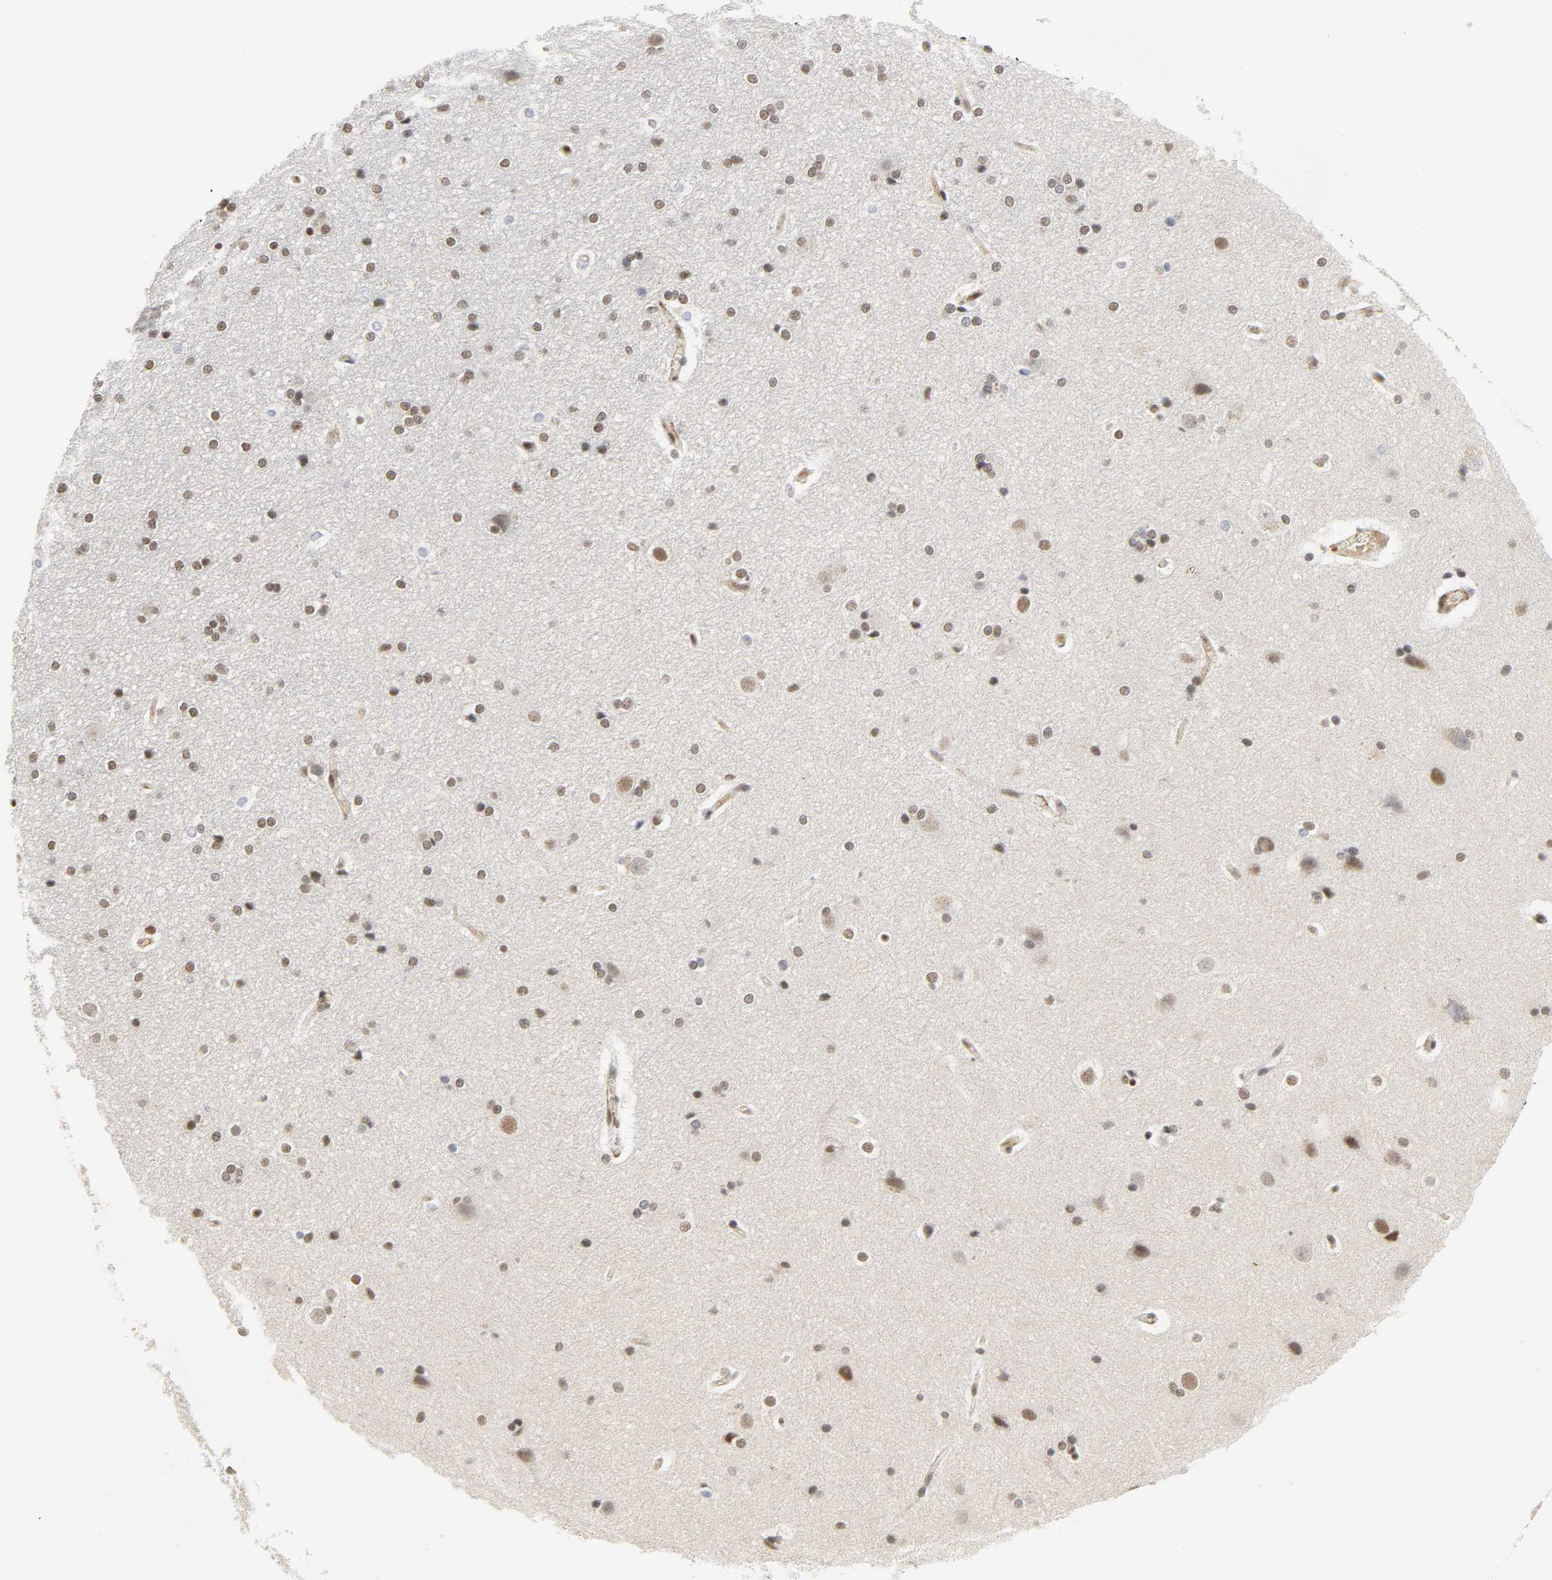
{"staining": {"intensity": "moderate", "quantity": "25%-75%", "location": "nuclear"}, "tissue": "hippocampus", "cell_type": "Glial cells", "image_type": "normal", "snomed": [{"axis": "morphology", "description": "Normal tissue, NOS"}, {"axis": "topography", "description": "Hippocampus"}], "caption": "DAB (3,3'-diaminobenzidine) immunohistochemical staining of unremarkable hippocampus shows moderate nuclear protein positivity in about 25%-75% of glial cells.", "gene": "NCOA6", "patient": {"sex": "female", "age": 19}}